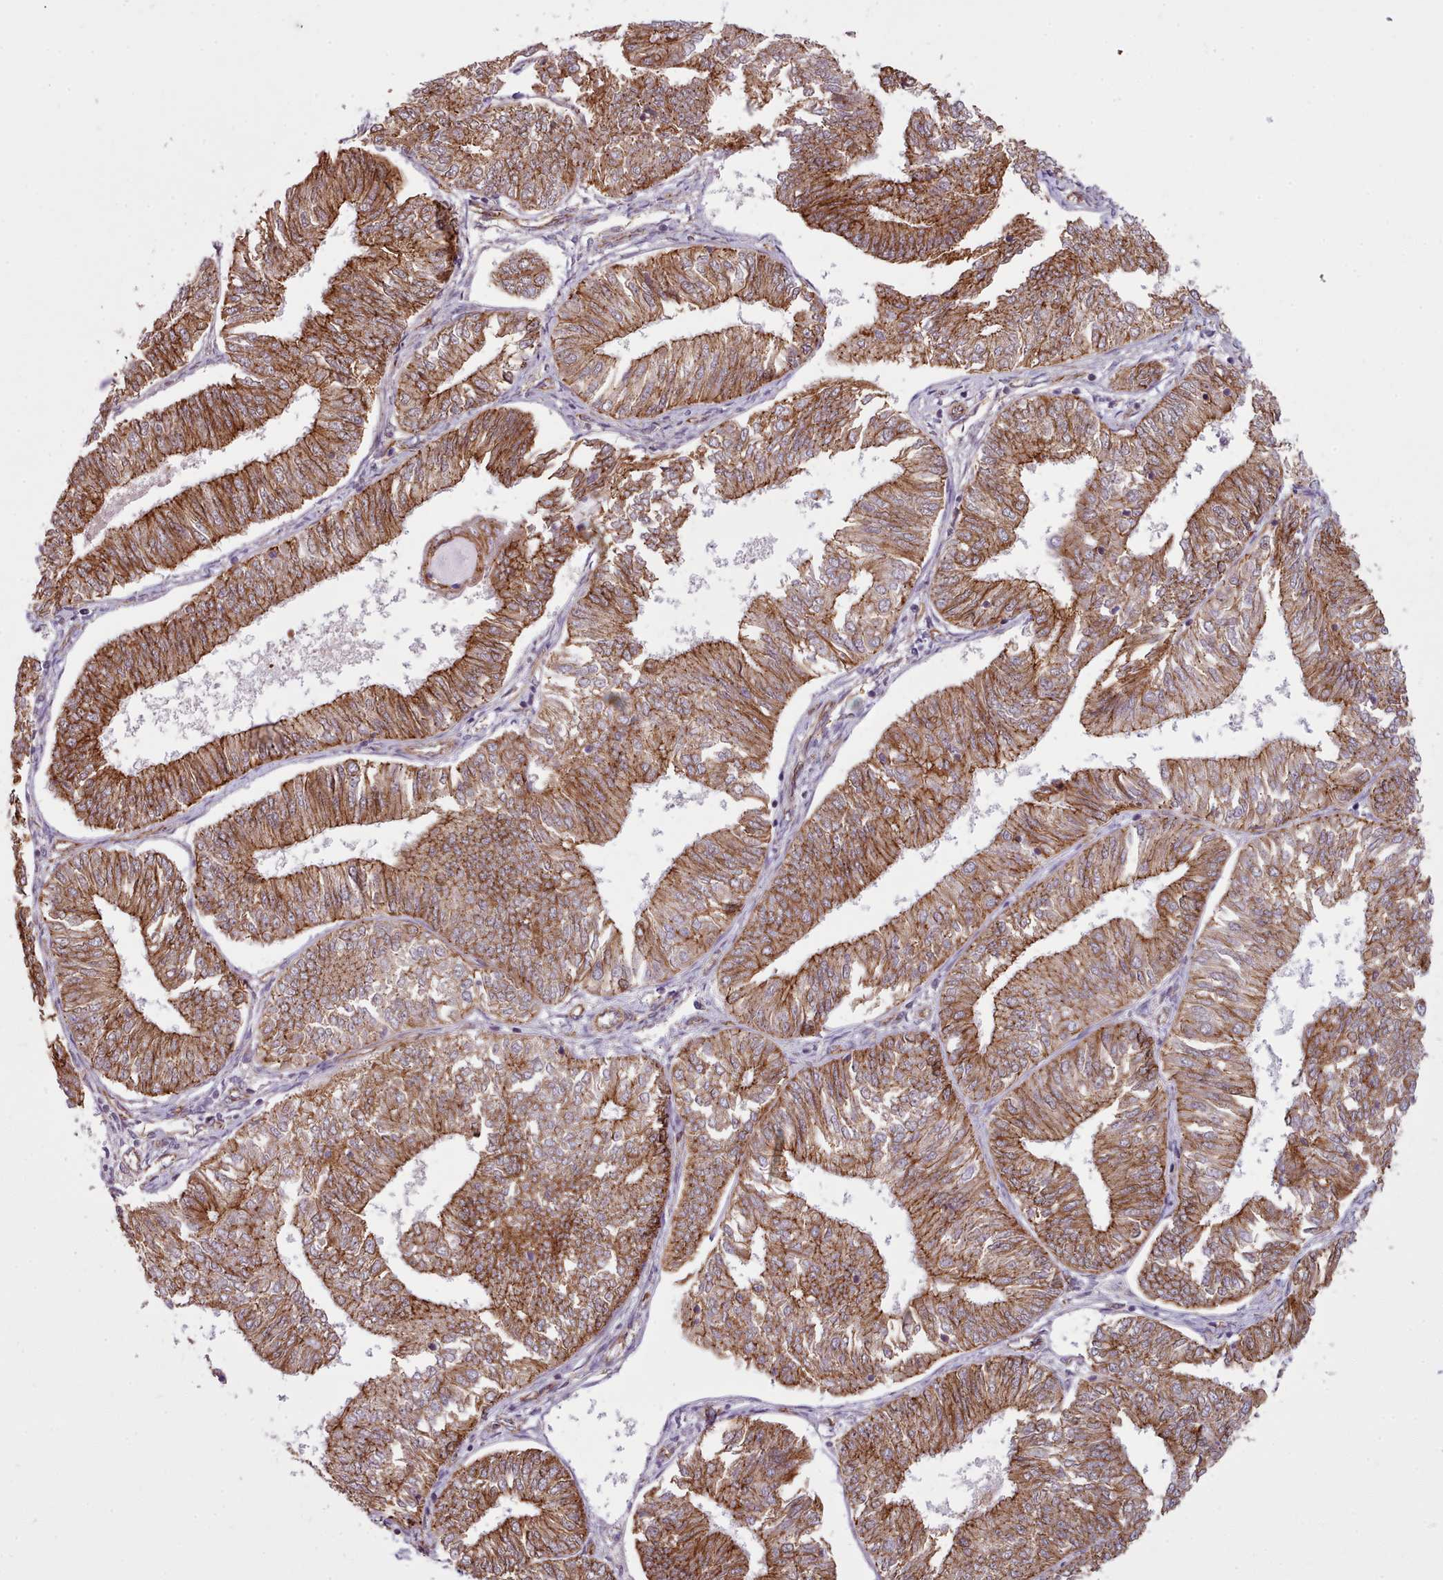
{"staining": {"intensity": "strong", "quantity": ">75%", "location": "cytoplasmic/membranous"}, "tissue": "endometrial cancer", "cell_type": "Tumor cells", "image_type": "cancer", "snomed": [{"axis": "morphology", "description": "Adenocarcinoma, NOS"}, {"axis": "topography", "description": "Endometrium"}], "caption": "Strong cytoplasmic/membranous protein positivity is seen in about >75% of tumor cells in endometrial cancer (adenocarcinoma).", "gene": "MRPL46", "patient": {"sex": "female", "age": 58}}